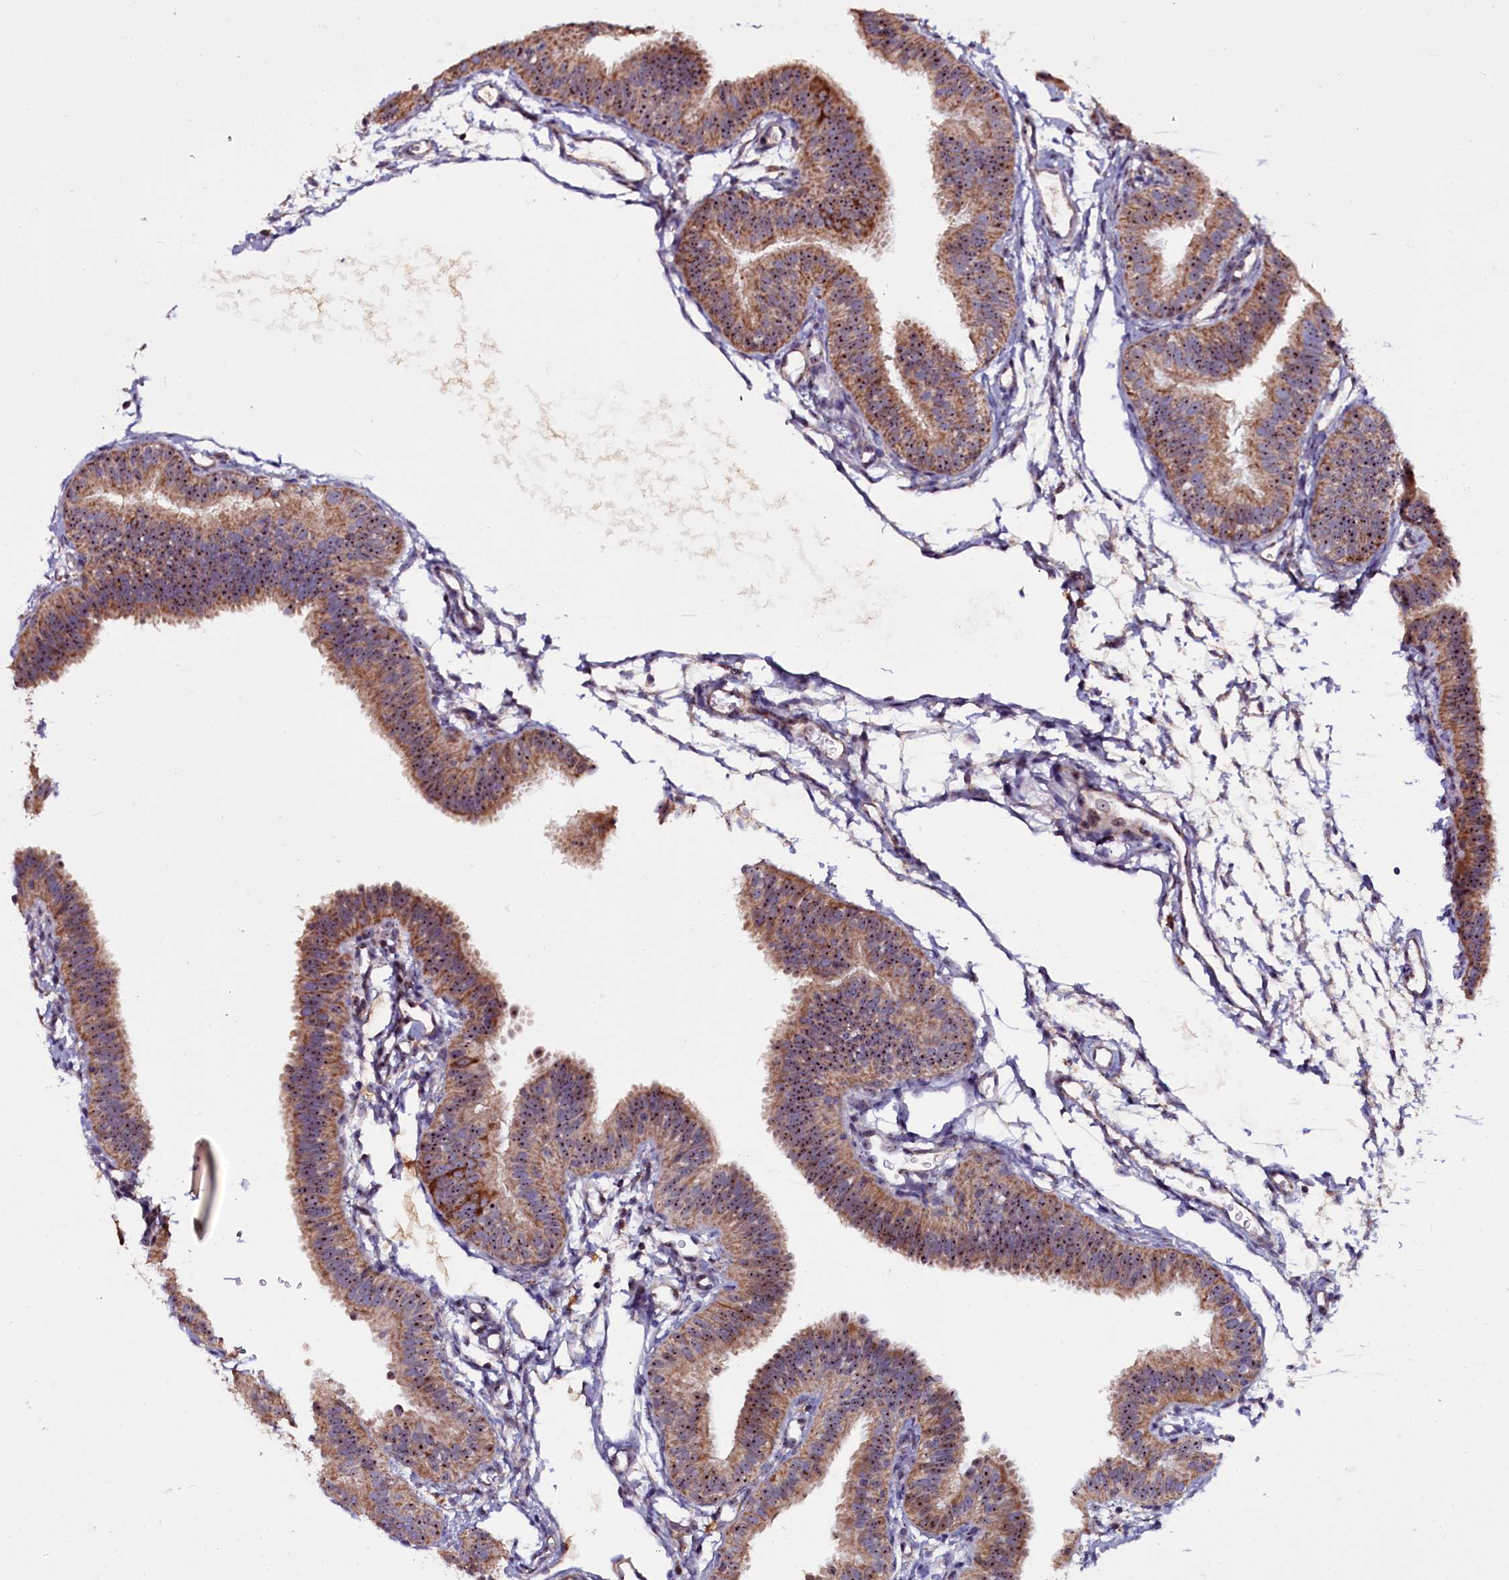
{"staining": {"intensity": "moderate", "quantity": ">75%", "location": "cytoplasmic/membranous,nuclear"}, "tissue": "fallopian tube", "cell_type": "Glandular cells", "image_type": "normal", "snomed": [{"axis": "morphology", "description": "Normal tissue, NOS"}, {"axis": "topography", "description": "Fallopian tube"}], "caption": "Approximately >75% of glandular cells in normal human fallopian tube exhibit moderate cytoplasmic/membranous,nuclear protein staining as visualized by brown immunohistochemical staining.", "gene": "NAA80", "patient": {"sex": "female", "age": 35}}